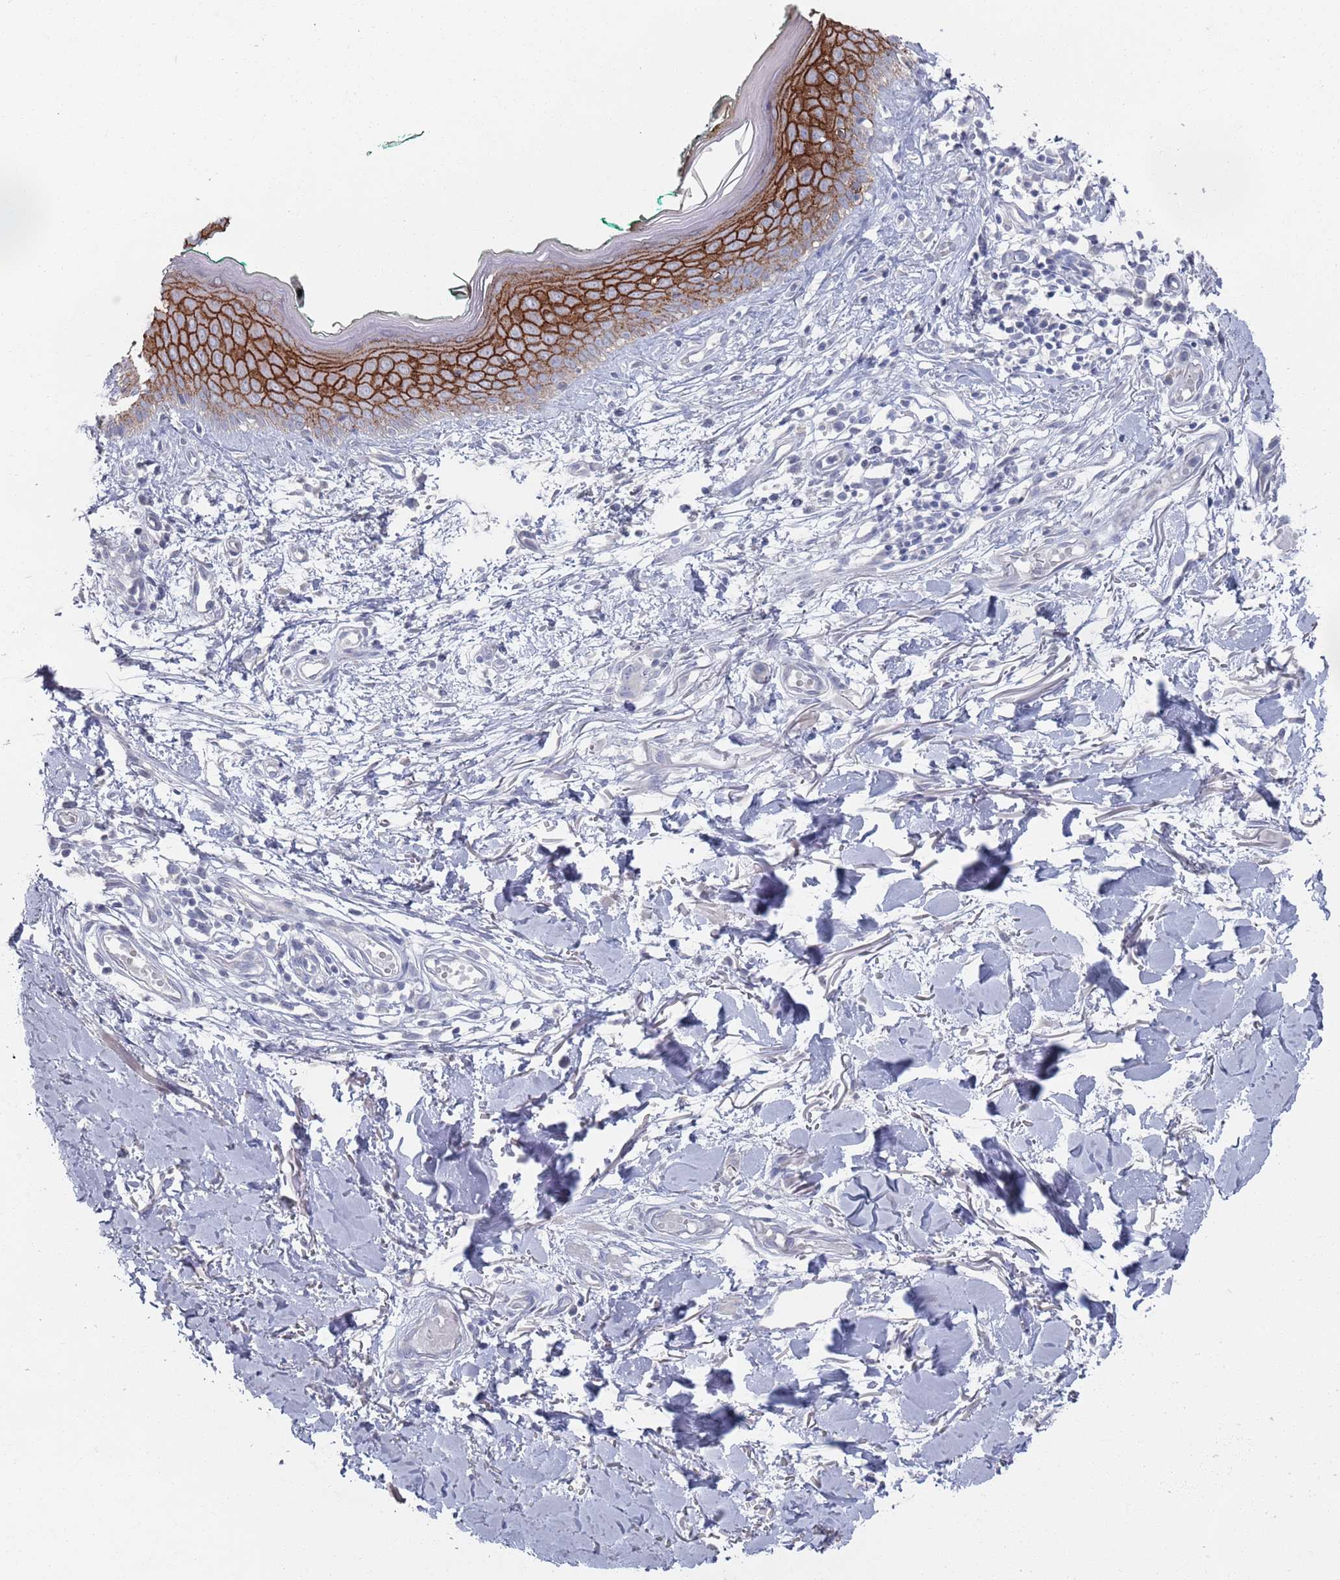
{"staining": {"intensity": "negative", "quantity": "none", "location": "none"}, "tissue": "skin", "cell_type": "Fibroblasts", "image_type": "normal", "snomed": [{"axis": "morphology", "description": "Normal tissue, NOS"}, {"axis": "morphology", "description": "Malignant melanoma, NOS"}, {"axis": "topography", "description": "Skin"}], "caption": "This is a photomicrograph of immunohistochemistry (IHC) staining of unremarkable skin, which shows no expression in fibroblasts.", "gene": "PROM2", "patient": {"sex": "male", "age": 62}}